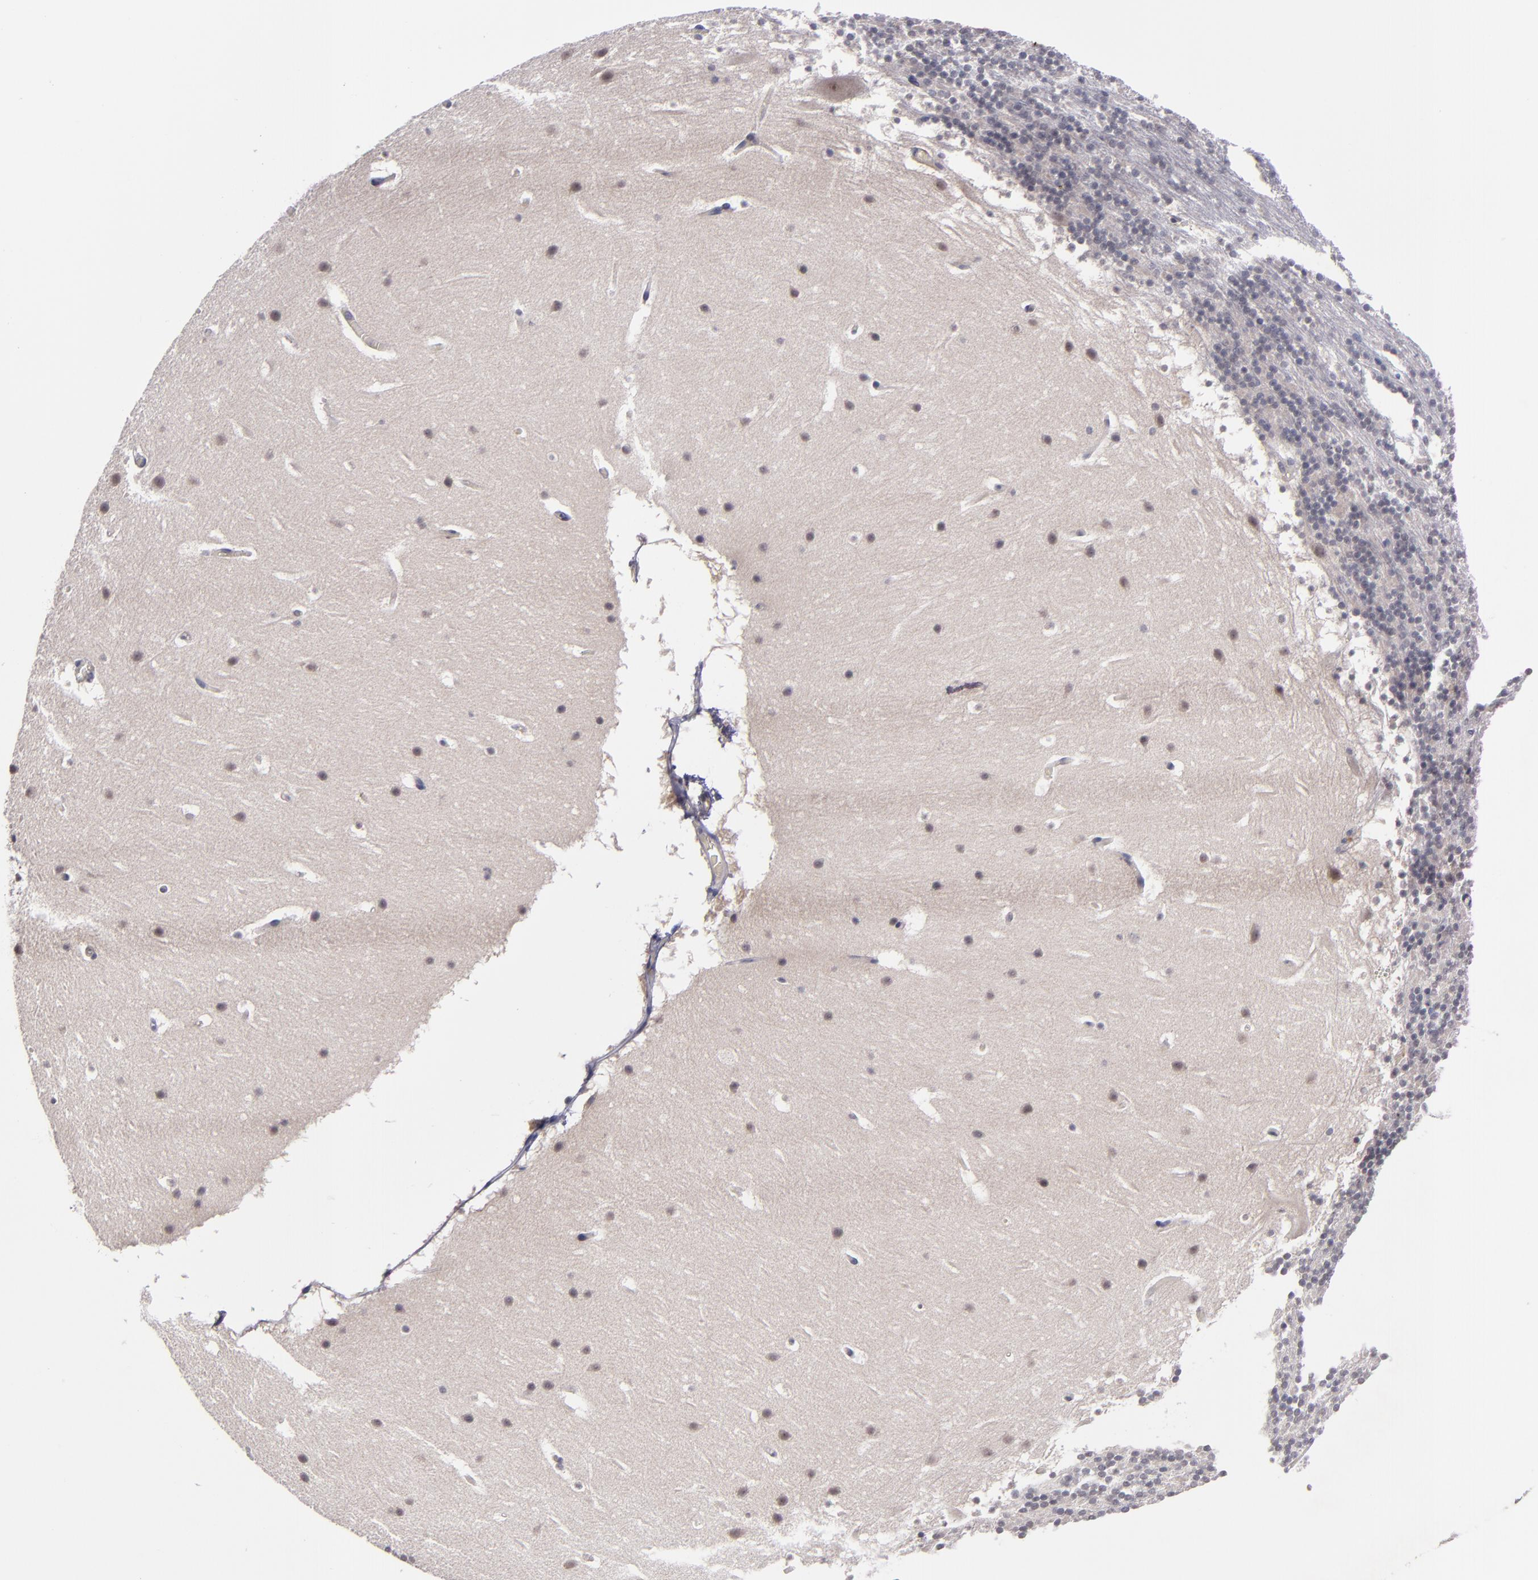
{"staining": {"intensity": "negative", "quantity": "none", "location": "none"}, "tissue": "cerebellum", "cell_type": "Cells in granular layer", "image_type": "normal", "snomed": [{"axis": "morphology", "description": "Normal tissue, NOS"}, {"axis": "topography", "description": "Cerebellum"}], "caption": "A photomicrograph of cerebellum stained for a protein reveals no brown staining in cells in granular layer. (Brightfield microscopy of DAB (3,3'-diaminobenzidine) IHC at high magnification).", "gene": "CDC7", "patient": {"sex": "male", "age": 45}}